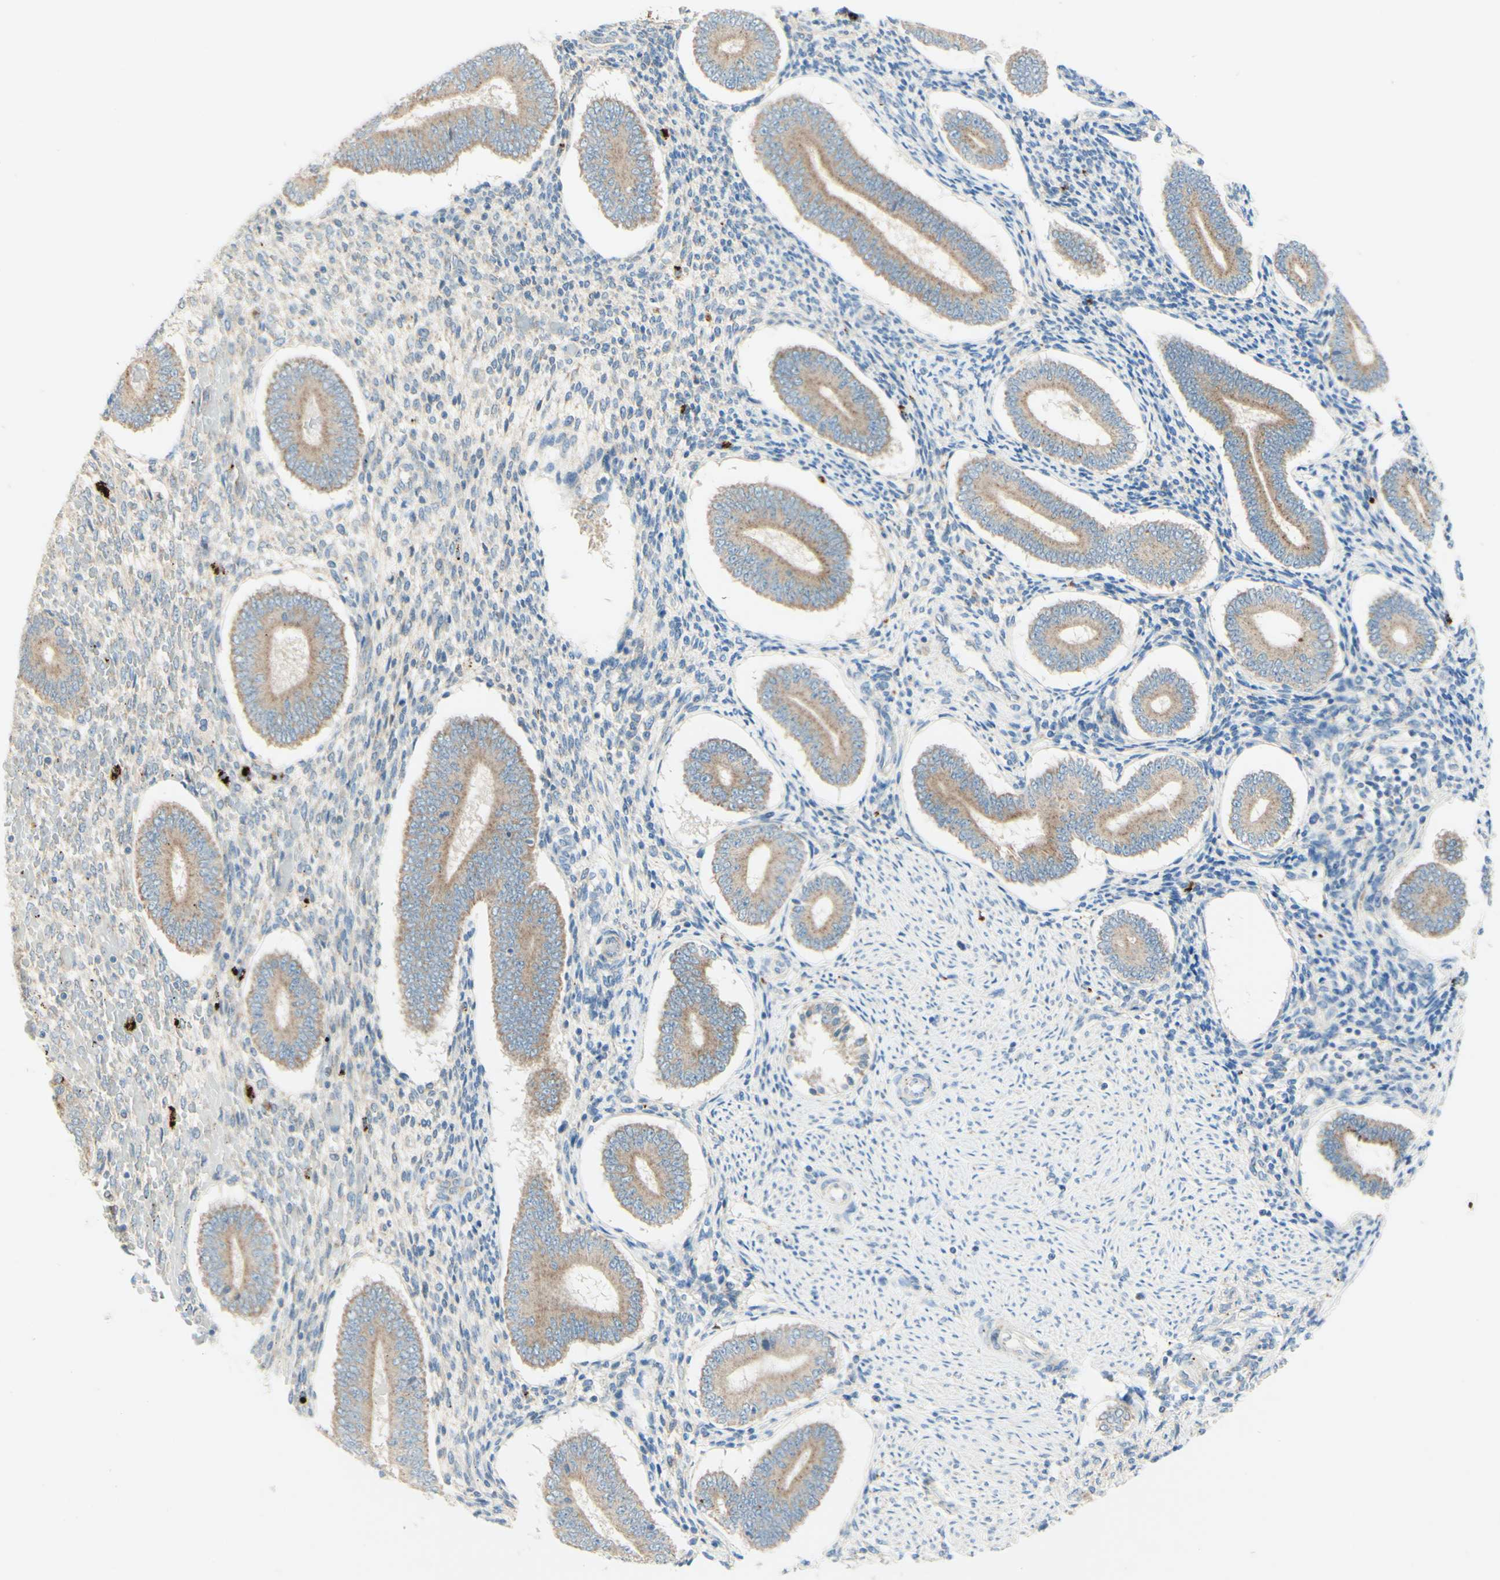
{"staining": {"intensity": "negative", "quantity": "none", "location": "none"}, "tissue": "endometrium", "cell_type": "Cells in endometrial stroma", "image_type": "normal", "snomed": [{"axis": "morphology", "description": "Normal tissue, NOS"}, {"axis": "topography", "description": "Endometrium"}], "caption": "Immunohistochemical staining of benign endometrium reveals no significant expression in cells in endometrial stroma. (DAB (3,3'-diaminobenzidine) immunohistochemistry, high magnification).", "gene": "ARMC10", "patient": {"sex": "female", "age": 42}}